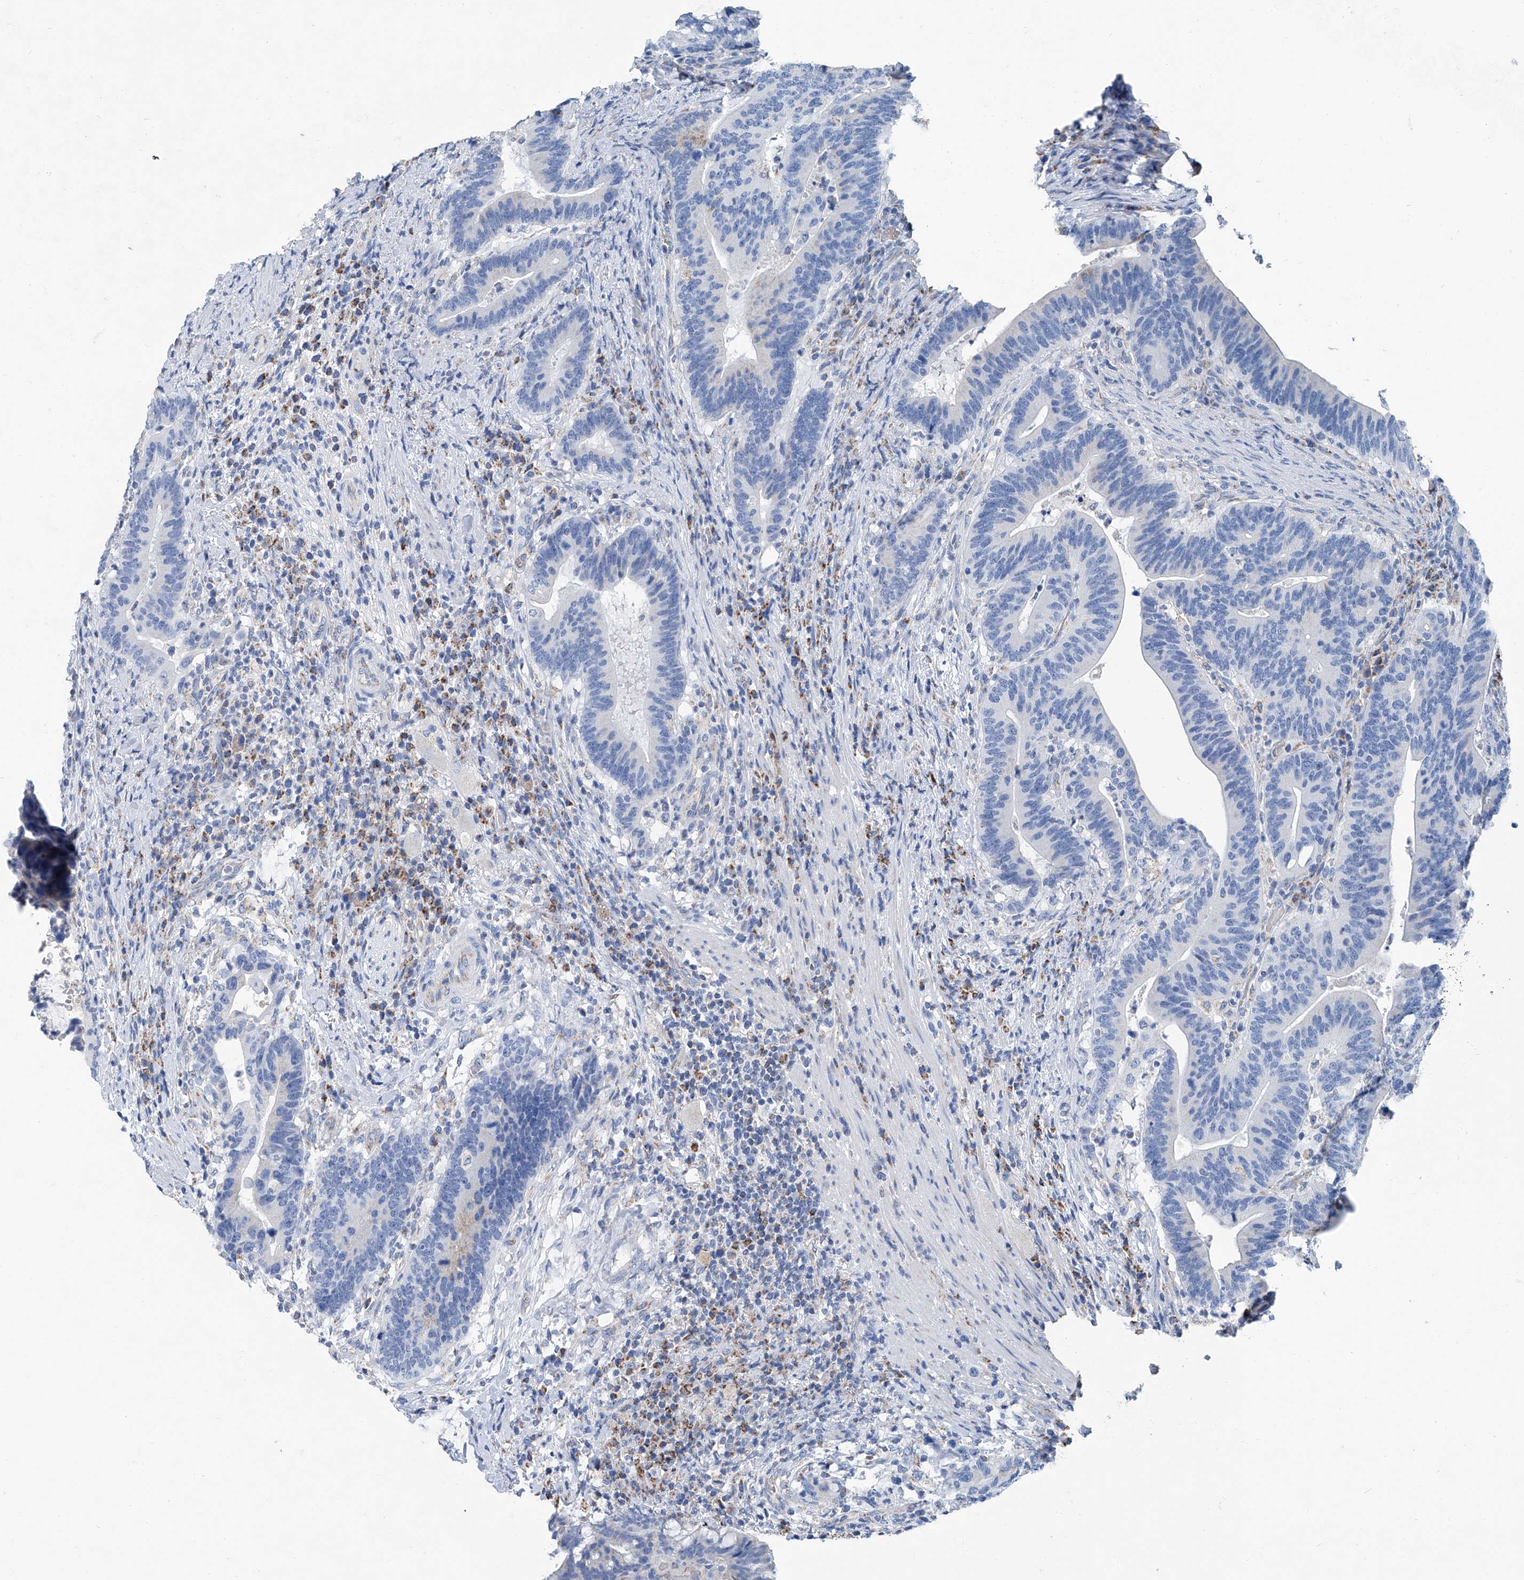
{"staining": {"intensity": "negative", "quantity": "none", "location": "none"}, "tissue": "colorectal cancer", "cell_type": "Tumor cells", "image_type": "cancer", "snomed": [{"axis": "morphology", "description": "Adenocarcinoma, NOS"}, {"axis": "topography", "description": "Colon"}], "caption": "Immunohistochemical staining of human adenocarcinoma (colorectal) demonstrates no significant expression in tumor cells.", "gene": "MT-ND1", "patient": {"sex": "female", "age": 66}}